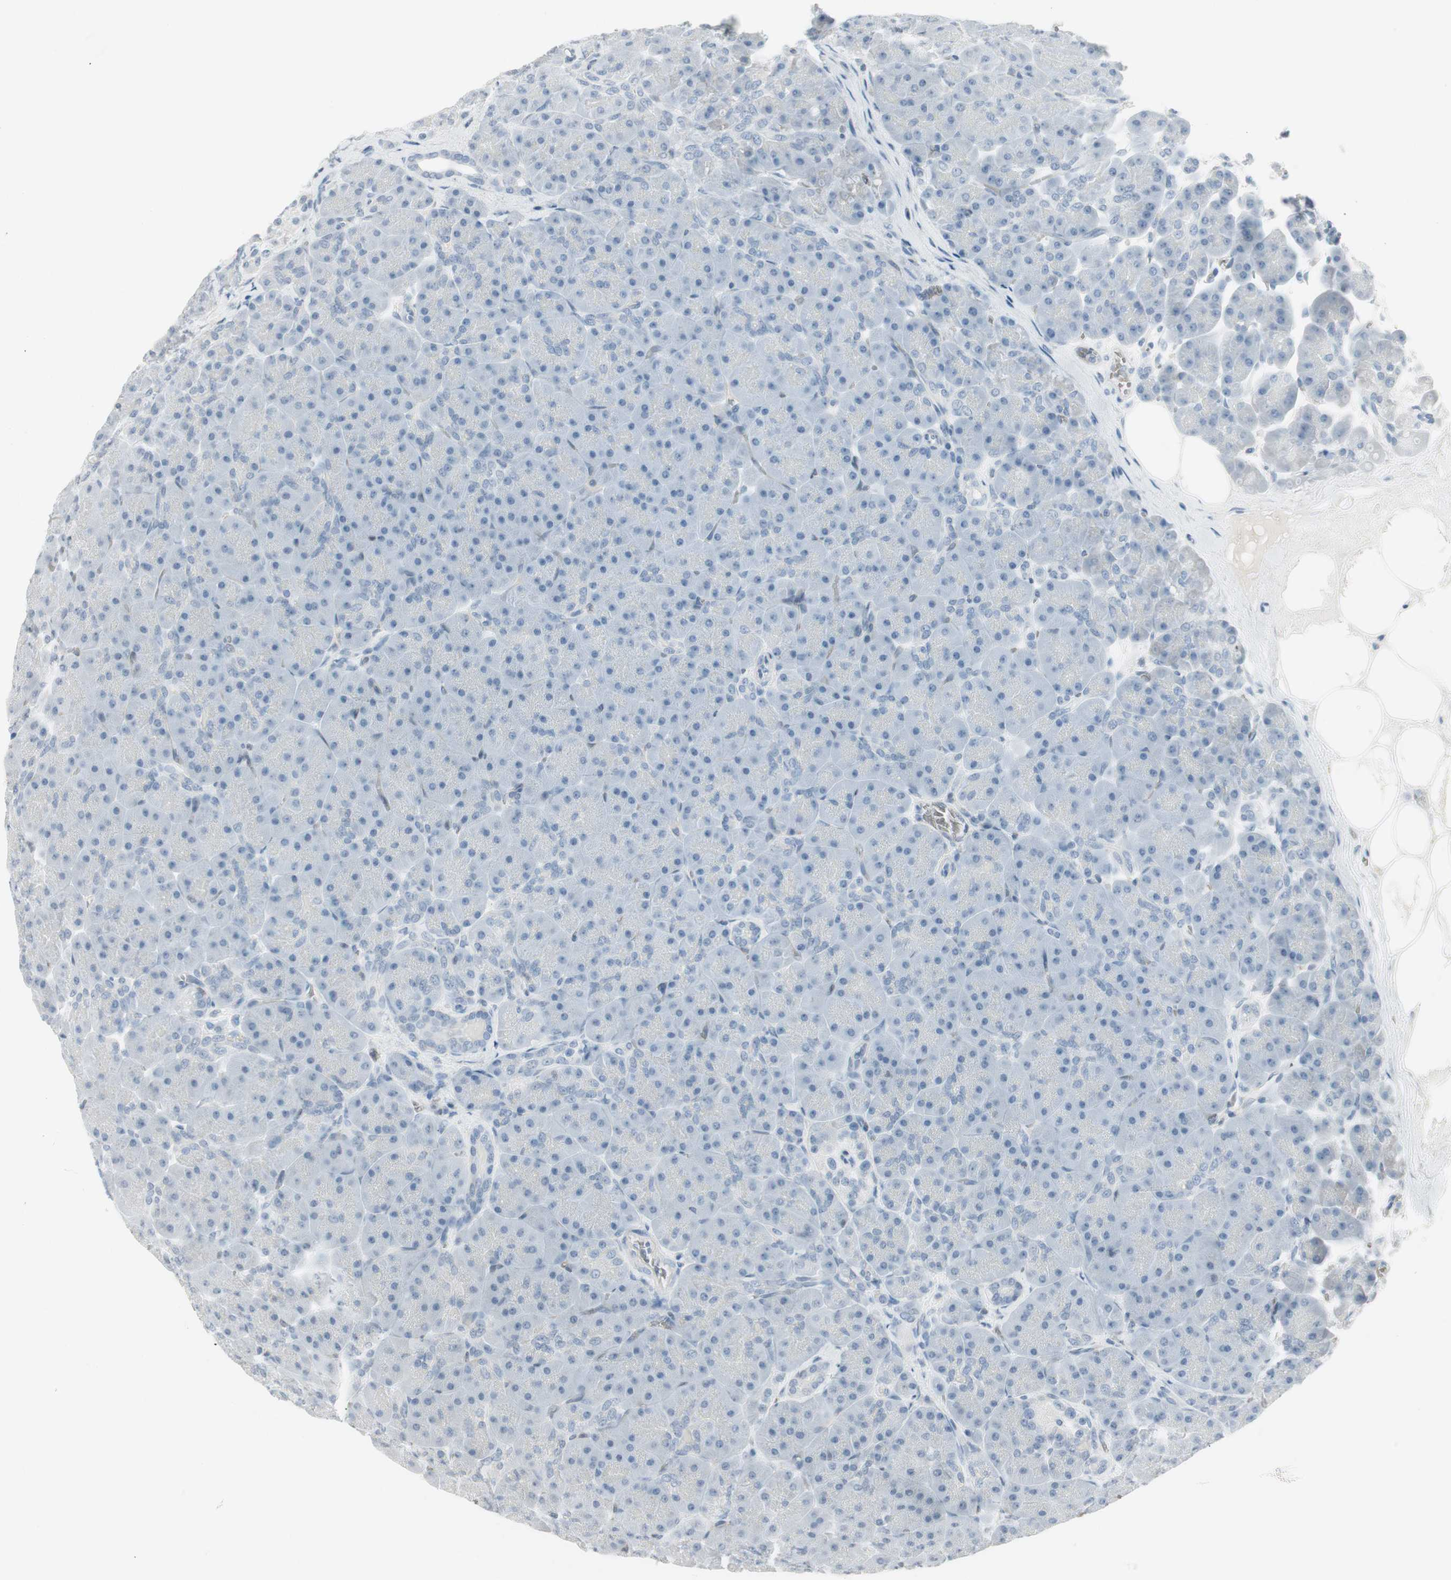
{"staining": {"intensity": "negative", "quantity": "none", "location": "none"}, "tissue": "pancreas", "cell_type": "Exocrine glandular cells", "image_type": "normal", "snomed": [{"axis": "morphology", "description": "Normal tissue, NOS"}, {"axis": "topography", "description": "Pancreas"}], "caption": "Immunohistochemistry of normal pancreas exhibits no expression in exocrine glandular cells.", "gene": "MAP4K1", "patient": {"sex": "male", "age": 66}}